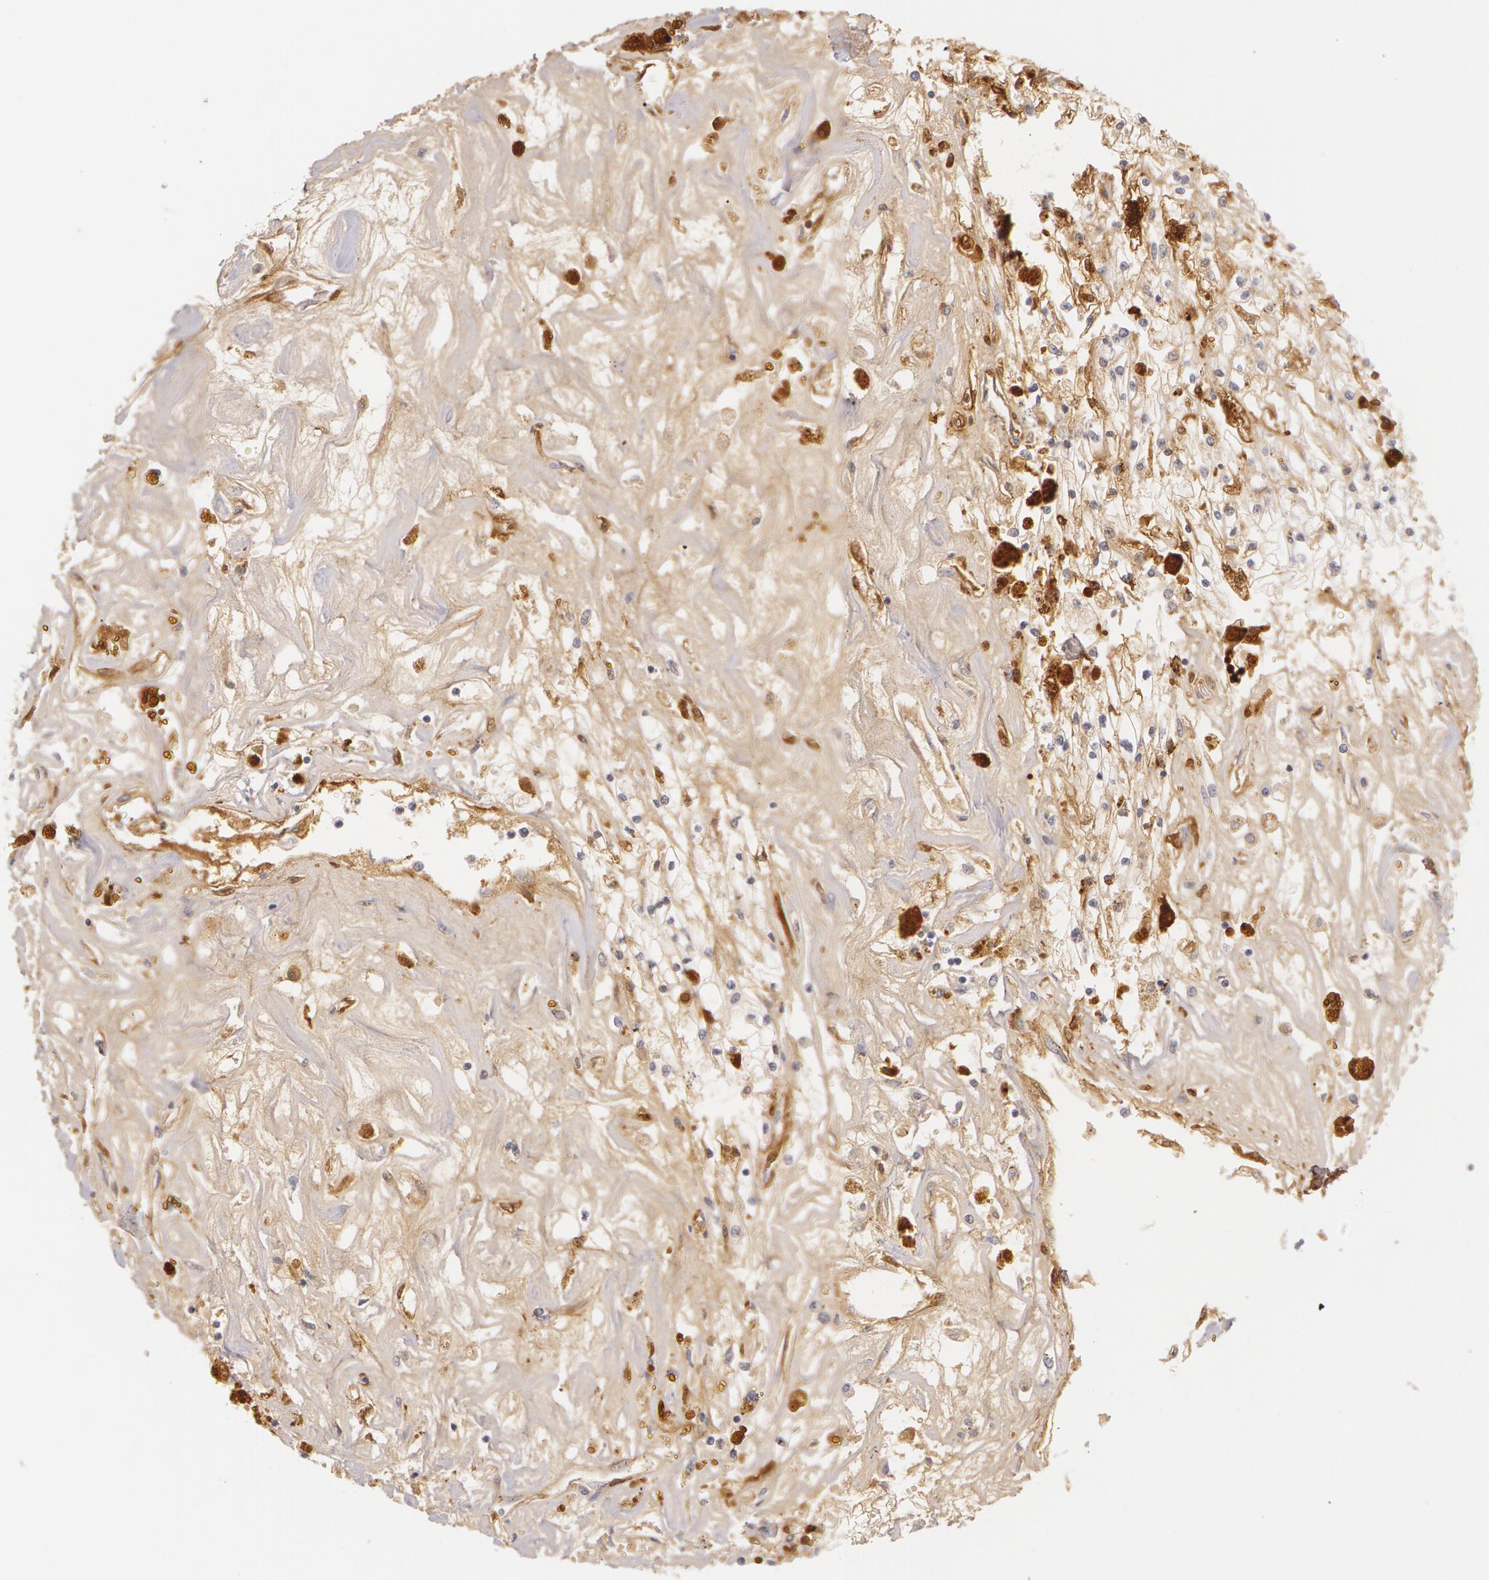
{"staining": {"intensity": "weak", "quantity": "<25%", "location": "cytoplasmic/membranous"}, "tissue": "renal cancer", "cell_type": "Tumor cells", "image_type": "cancer", "snomed": [{"axis": "morphology", "description": "Adenocarcinoma, NOS"}, {"axis": "topography", "description": "Kidney"}], "caption": "Image shows no significant protein positivity in tumor cells of adenocarcinoma (renal).", "gene": "LBP", "patient": {"sex": "male", "age": 78}}